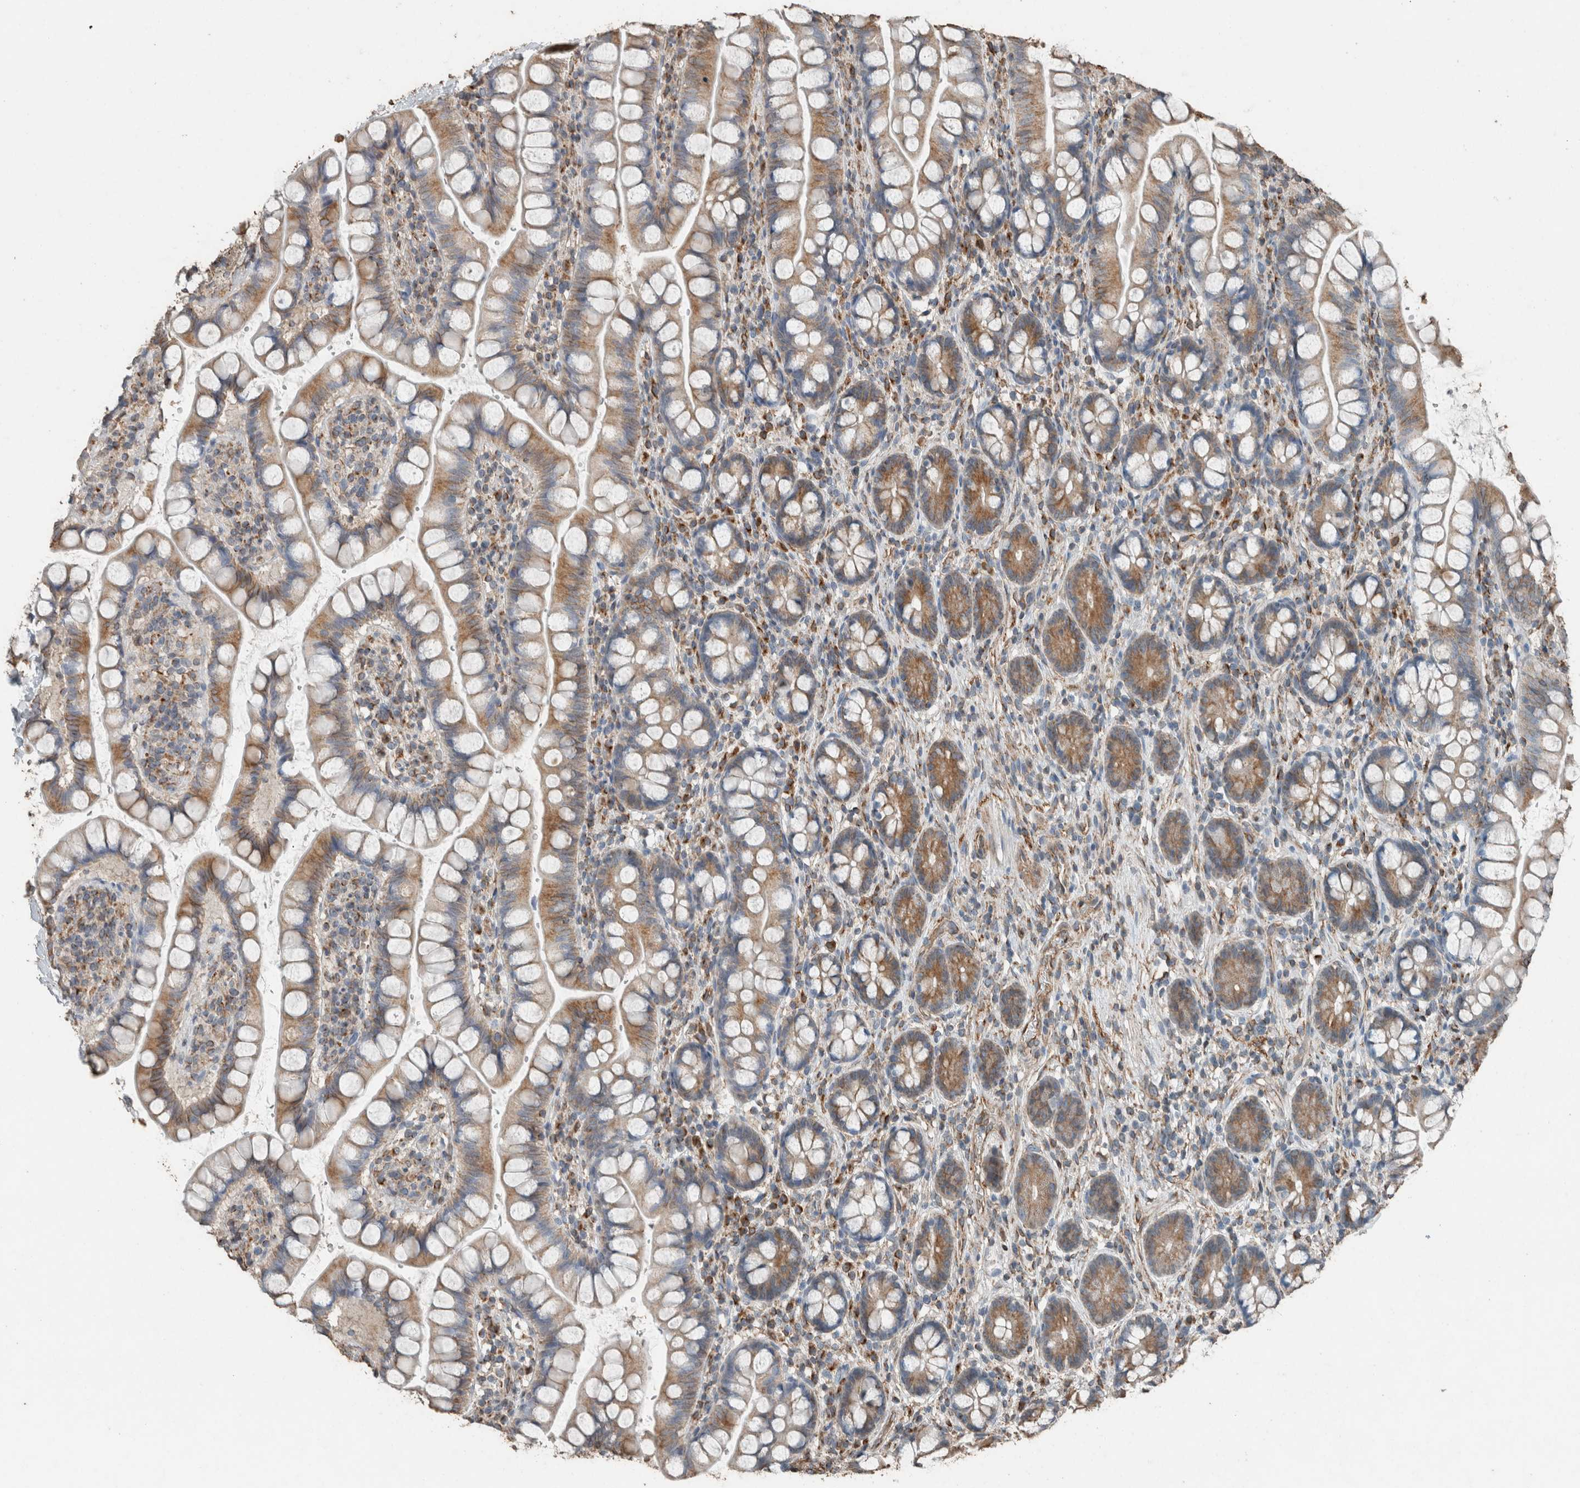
{"staining": {"intensity": "moderate", "quantity": "<25%", "location": "cytoplasmic/membranous"}, "tissue": "small intestine", "cell_type": "Glandular cells", "image_type": "normal", "snomed": [{"axis": "morphology", "description": "Normal tissue, NOS"}, {"axis": "topography", "description": "Small intestine"}], "caption": "A high-resolution histopathology image shows IHC staining of benign small intestine, which shows moderate cytoplasmic/membranous expression in about <25% of glandular cells.", "gene": "ACVR2B", "patient": {"sex": "female", "age": 84}}